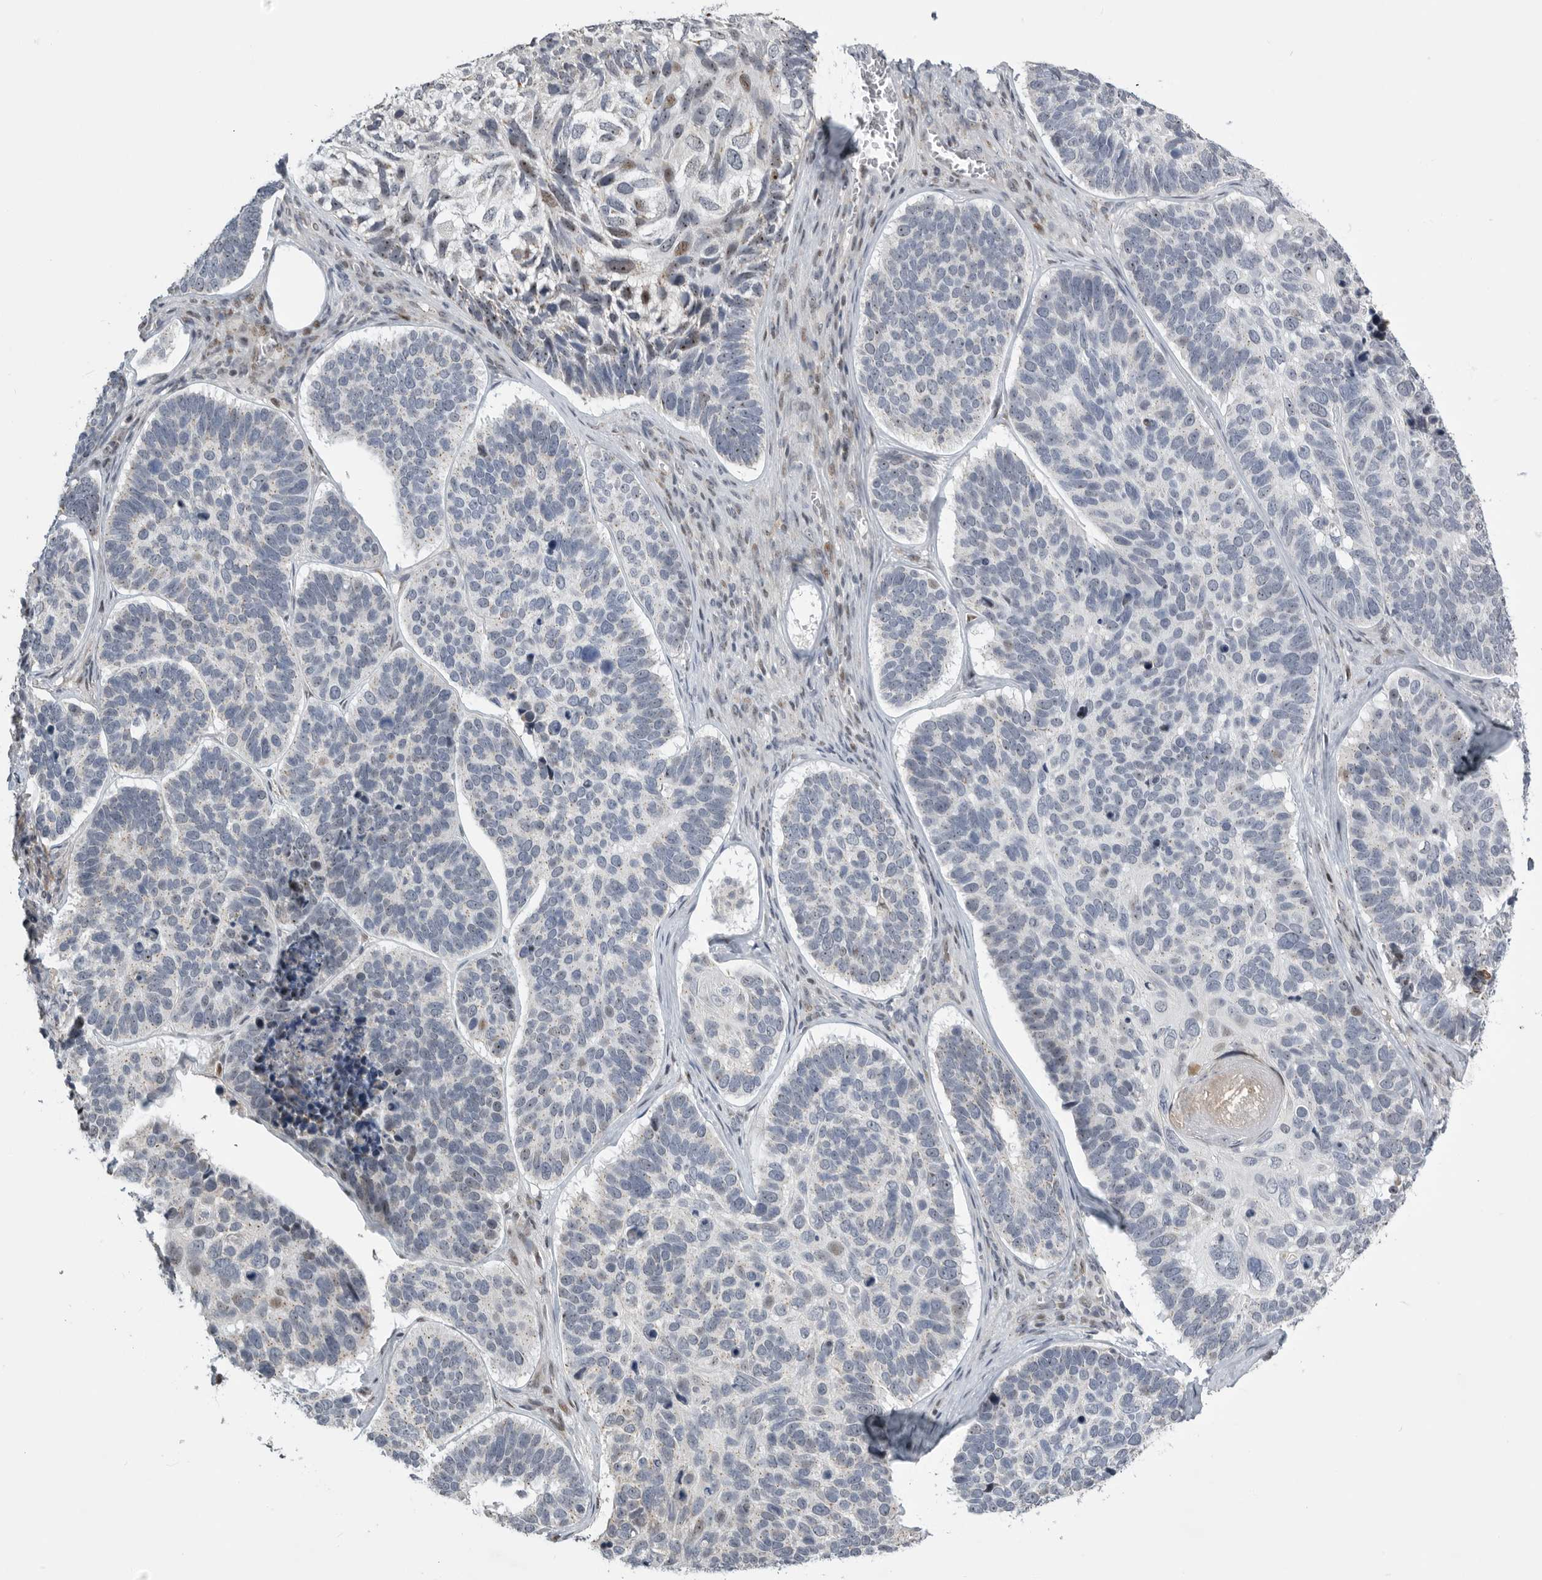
{"staining": {"intensity": "moderate", "quantity": "<25%", "location": "nuclear"}, "tissue": "skin cancer", "cell_type": "Tumor cells", "image_type": "cancer", "snomed": [{"axis": "morphology", "description": "Basal cell carcinoma"}, {"axis": "topography", "description": "Skin"}], "caption": "The image displays staining of skin cancer (basal cell carcinoma), revealing moderate nuclear protein positivity (brown color) within tumor cells. Immunohistochemistry (ihc) stains the protein of interest in brown and the nuclei are stained blue.", "gene": "PCMTD1", "patient": {"sex": "male", "age": 62}}